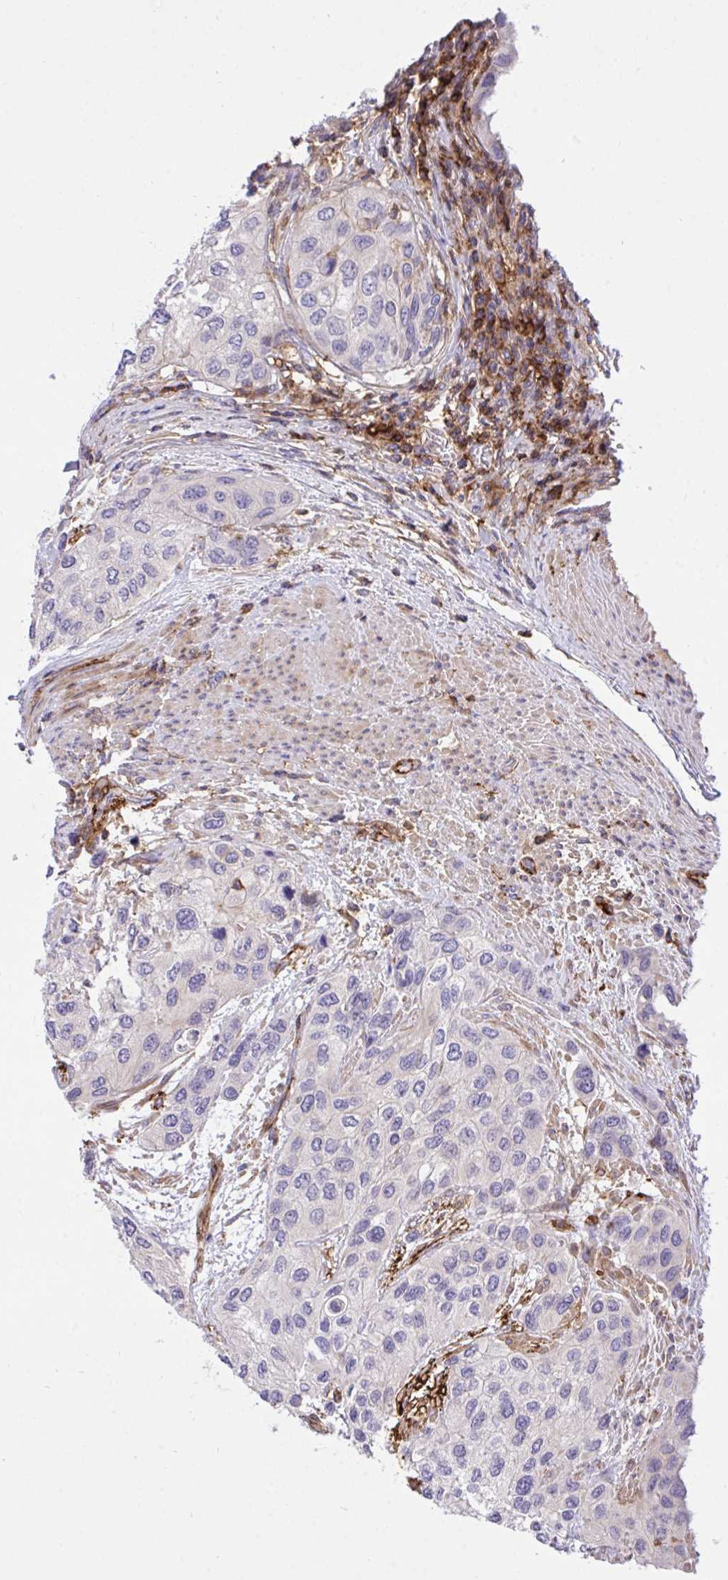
{"staining": {"intensity": "negative", "quantity": "none", "location": "none"}, "tissue": "urothelial cancer", "cell_type": "Tumor cells", "image_type": "cancer", "snomed": [{"axis": "morphology", "description": "Normal tissue, NOS"}, {"axis": "morphology", "description": "Urothelial carcinoma, High grade"}, {"axis": "topography", "description": "Vascular tissue"}, {"axis": "topography", "description": "Urinary bladder"}], "caption": "Immunohistochemistry (IHC) photomicrograph of neoplastic tissue: human urothelial carcinoma (high-grade) stained with DAB reveals no significant protein positivity in tumor cells. (DAB immunohistochemistry visualized using brightfield microscopy, high magnification).", "gene": "ERI1", "patient": {"sex": "female", "age": 56}}